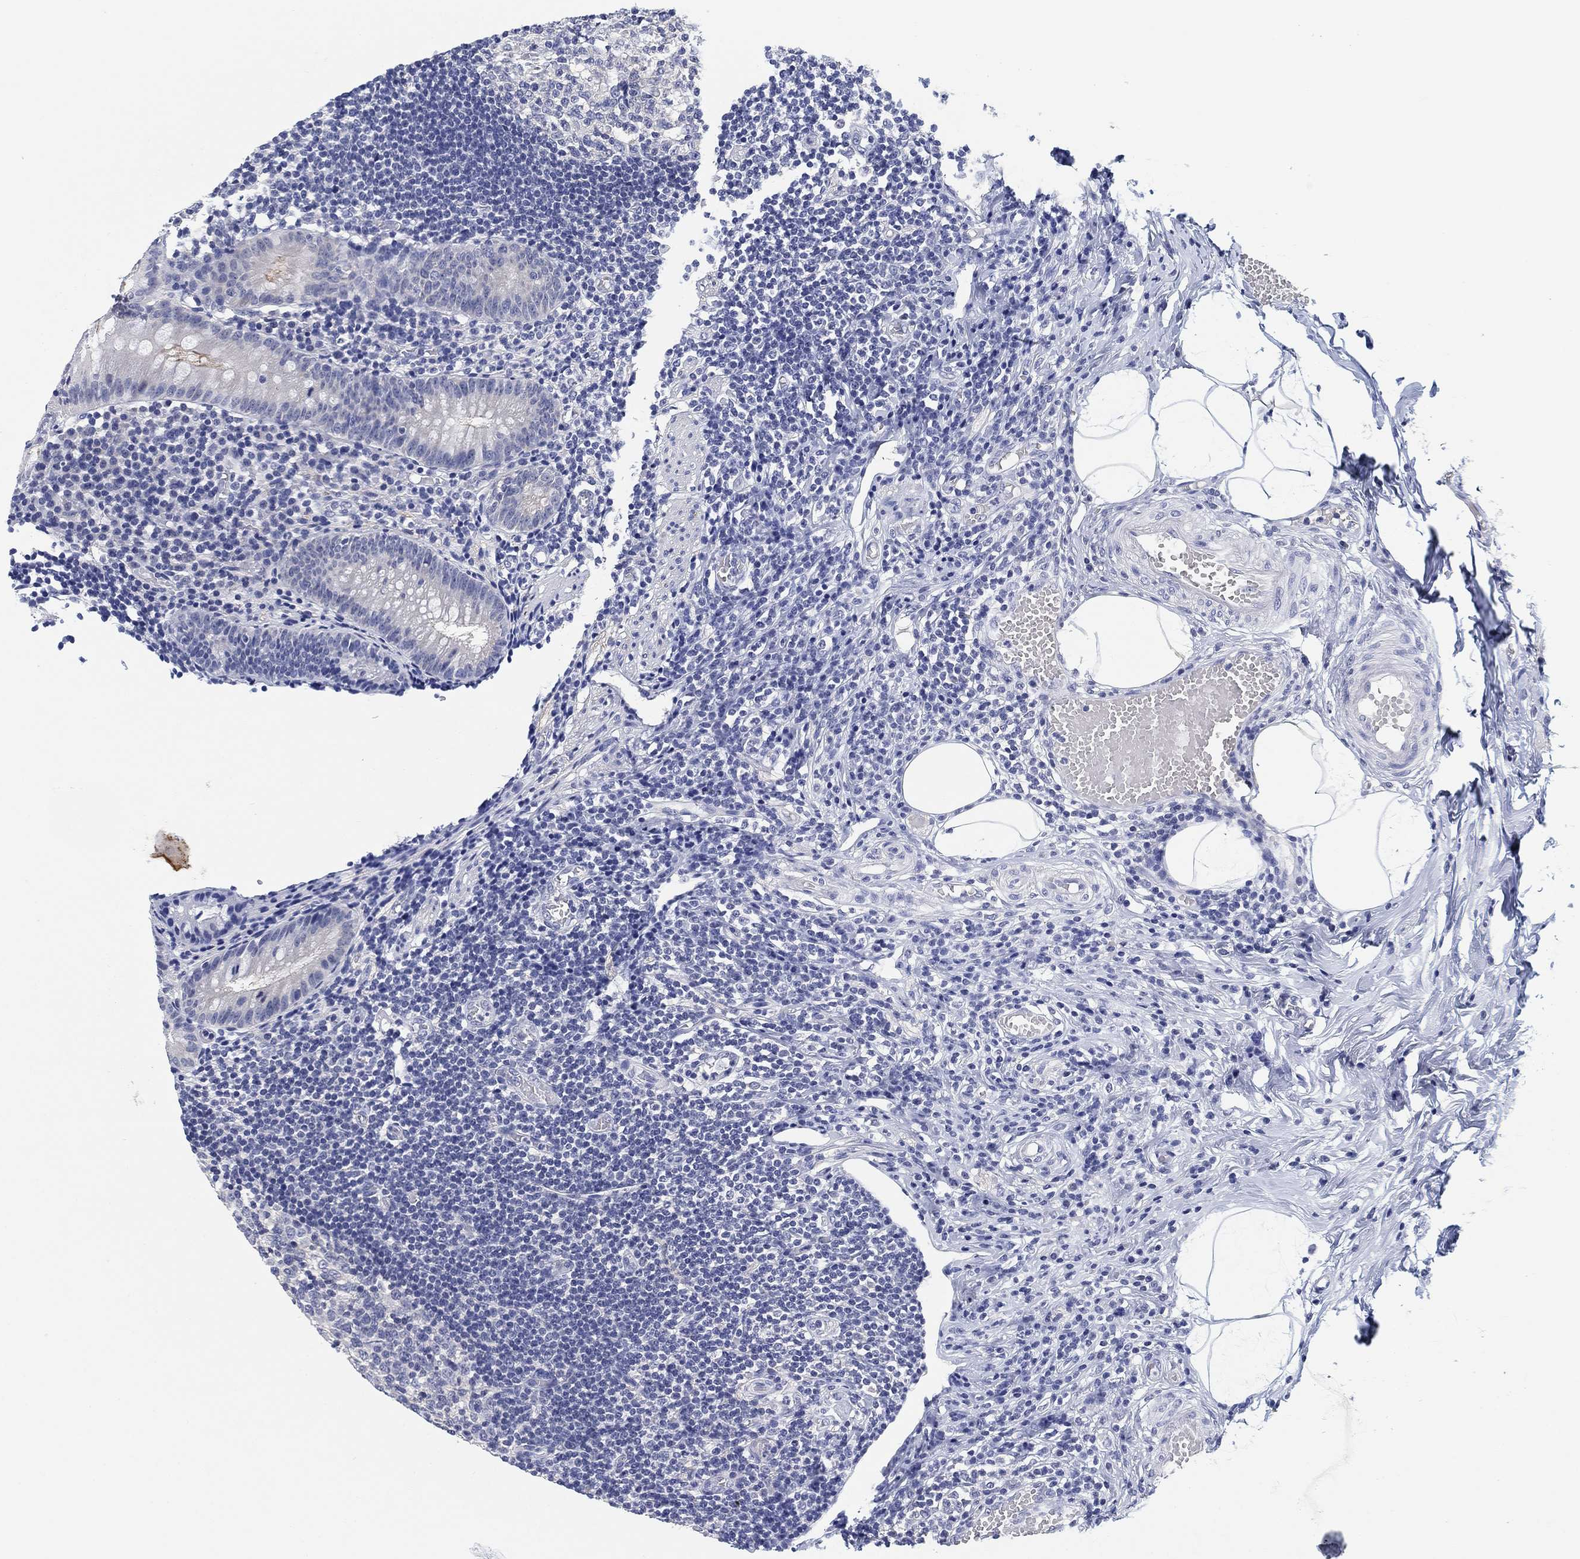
{"staining": {"intensity": "moderate", "quantity": "<25%", "location": "cytoplasmic/membranous"}, "tissue": "appendix", "cell_type": "Glandular cells", "image_type": "normal", "snomed": [{"axis": "morphology", "description": "Normal tissue, NOS"}, {"axis": "topography", "description": "Appendix"}], "caption": "Normal appendix was stained to show a protein in brown. There is low levels of moderate cytoplasmic/membranous expression in about <25% of glandular cells.", "gene": "CLUL1", "patient": {"sex": "female", "age": 40}}